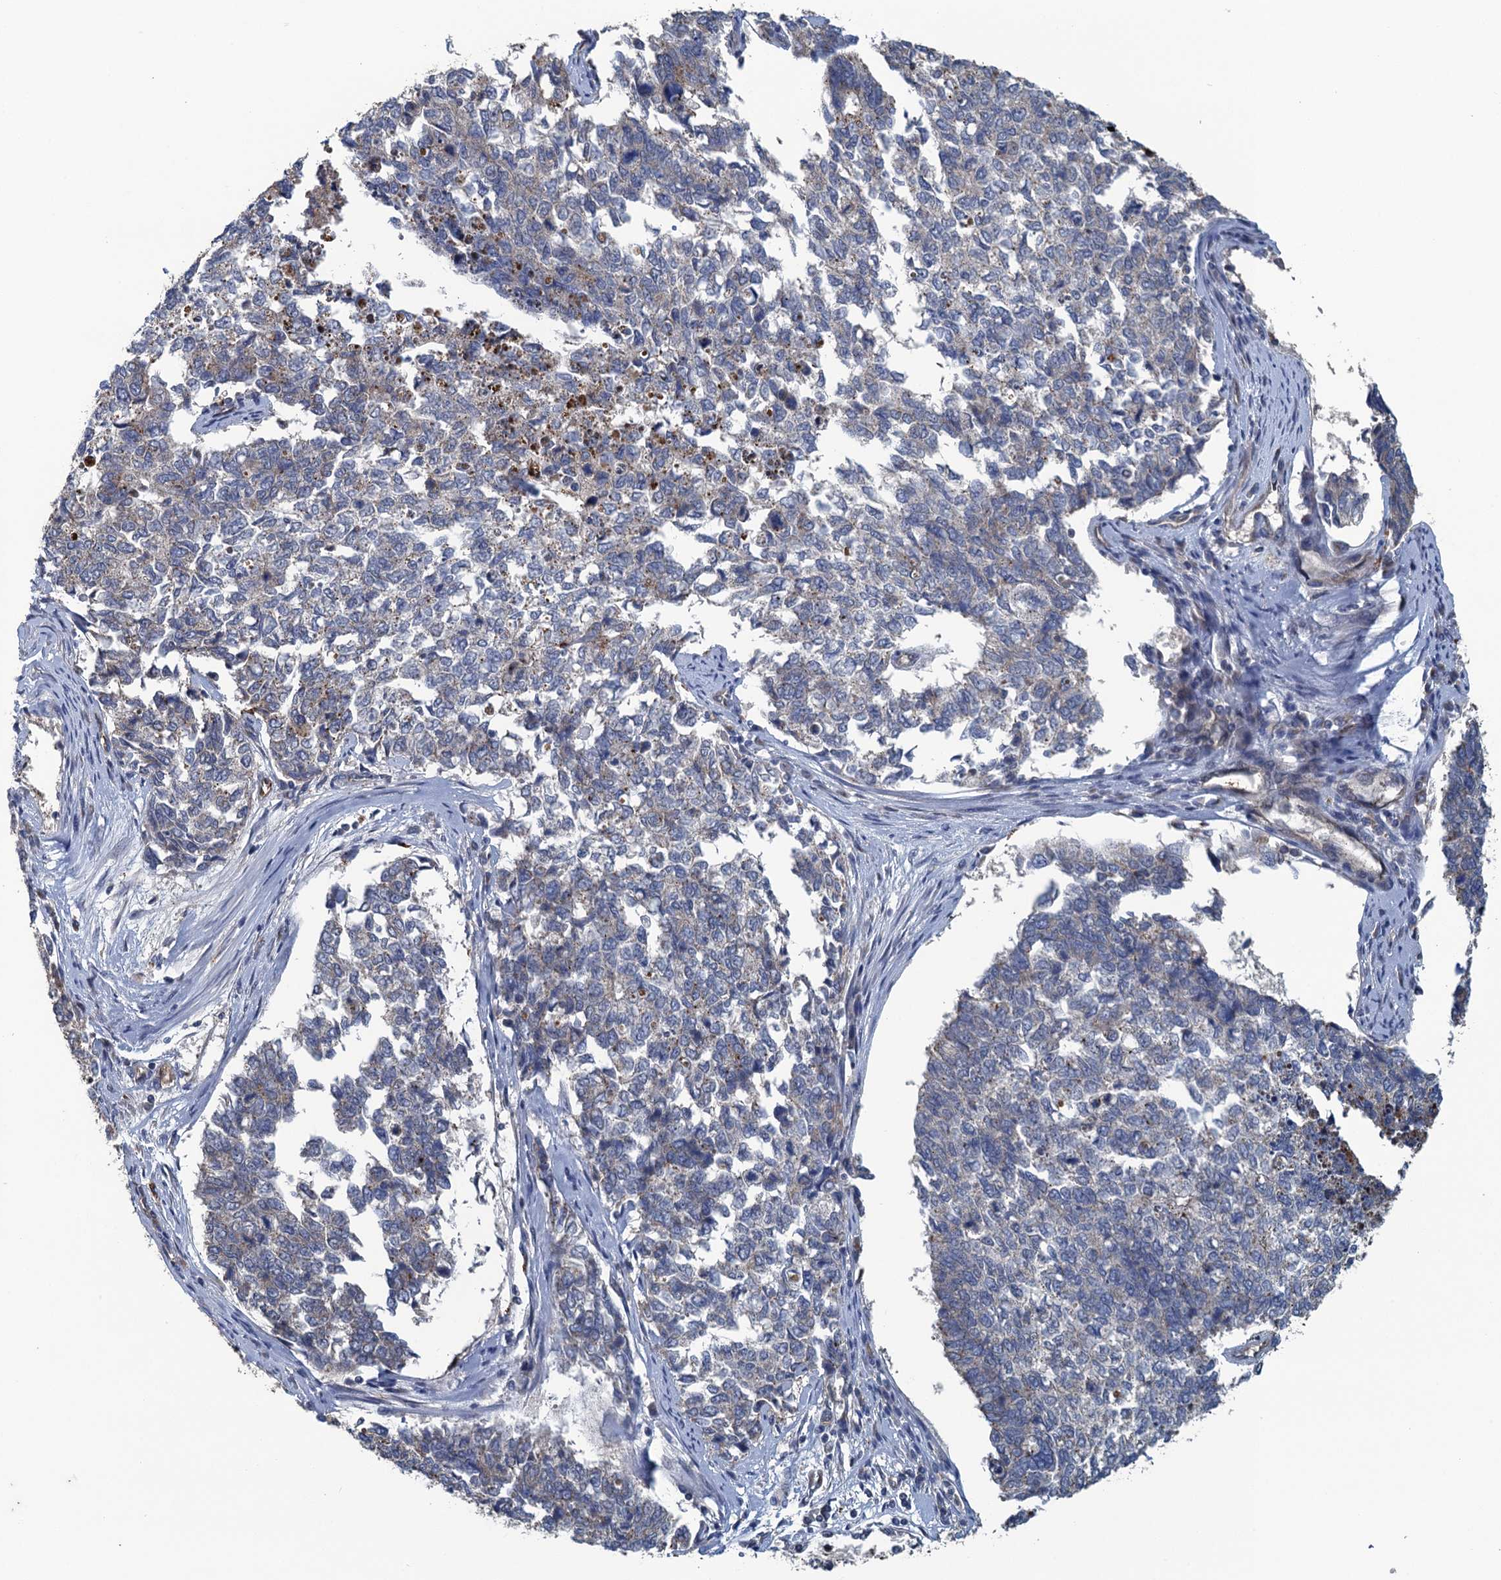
{"staining": {"intensity": "weak", "quantity": "<25%", "location": "cytoplasmic/membranous"}, "tissue": "cervical cancer", "cell_type": "Tumor cells", "image_type": "cancer", "snomed": [{"axis": "morphology", "description": "Squamous cell carcinoma, NOS"}, {"axis": "topography", "description": "Cervix"}], "caption": "Tumor cells show no significant expression in cervical cancer.", "gene": "KBTBD8", "patient": {"sex": "female", "age": 63}}